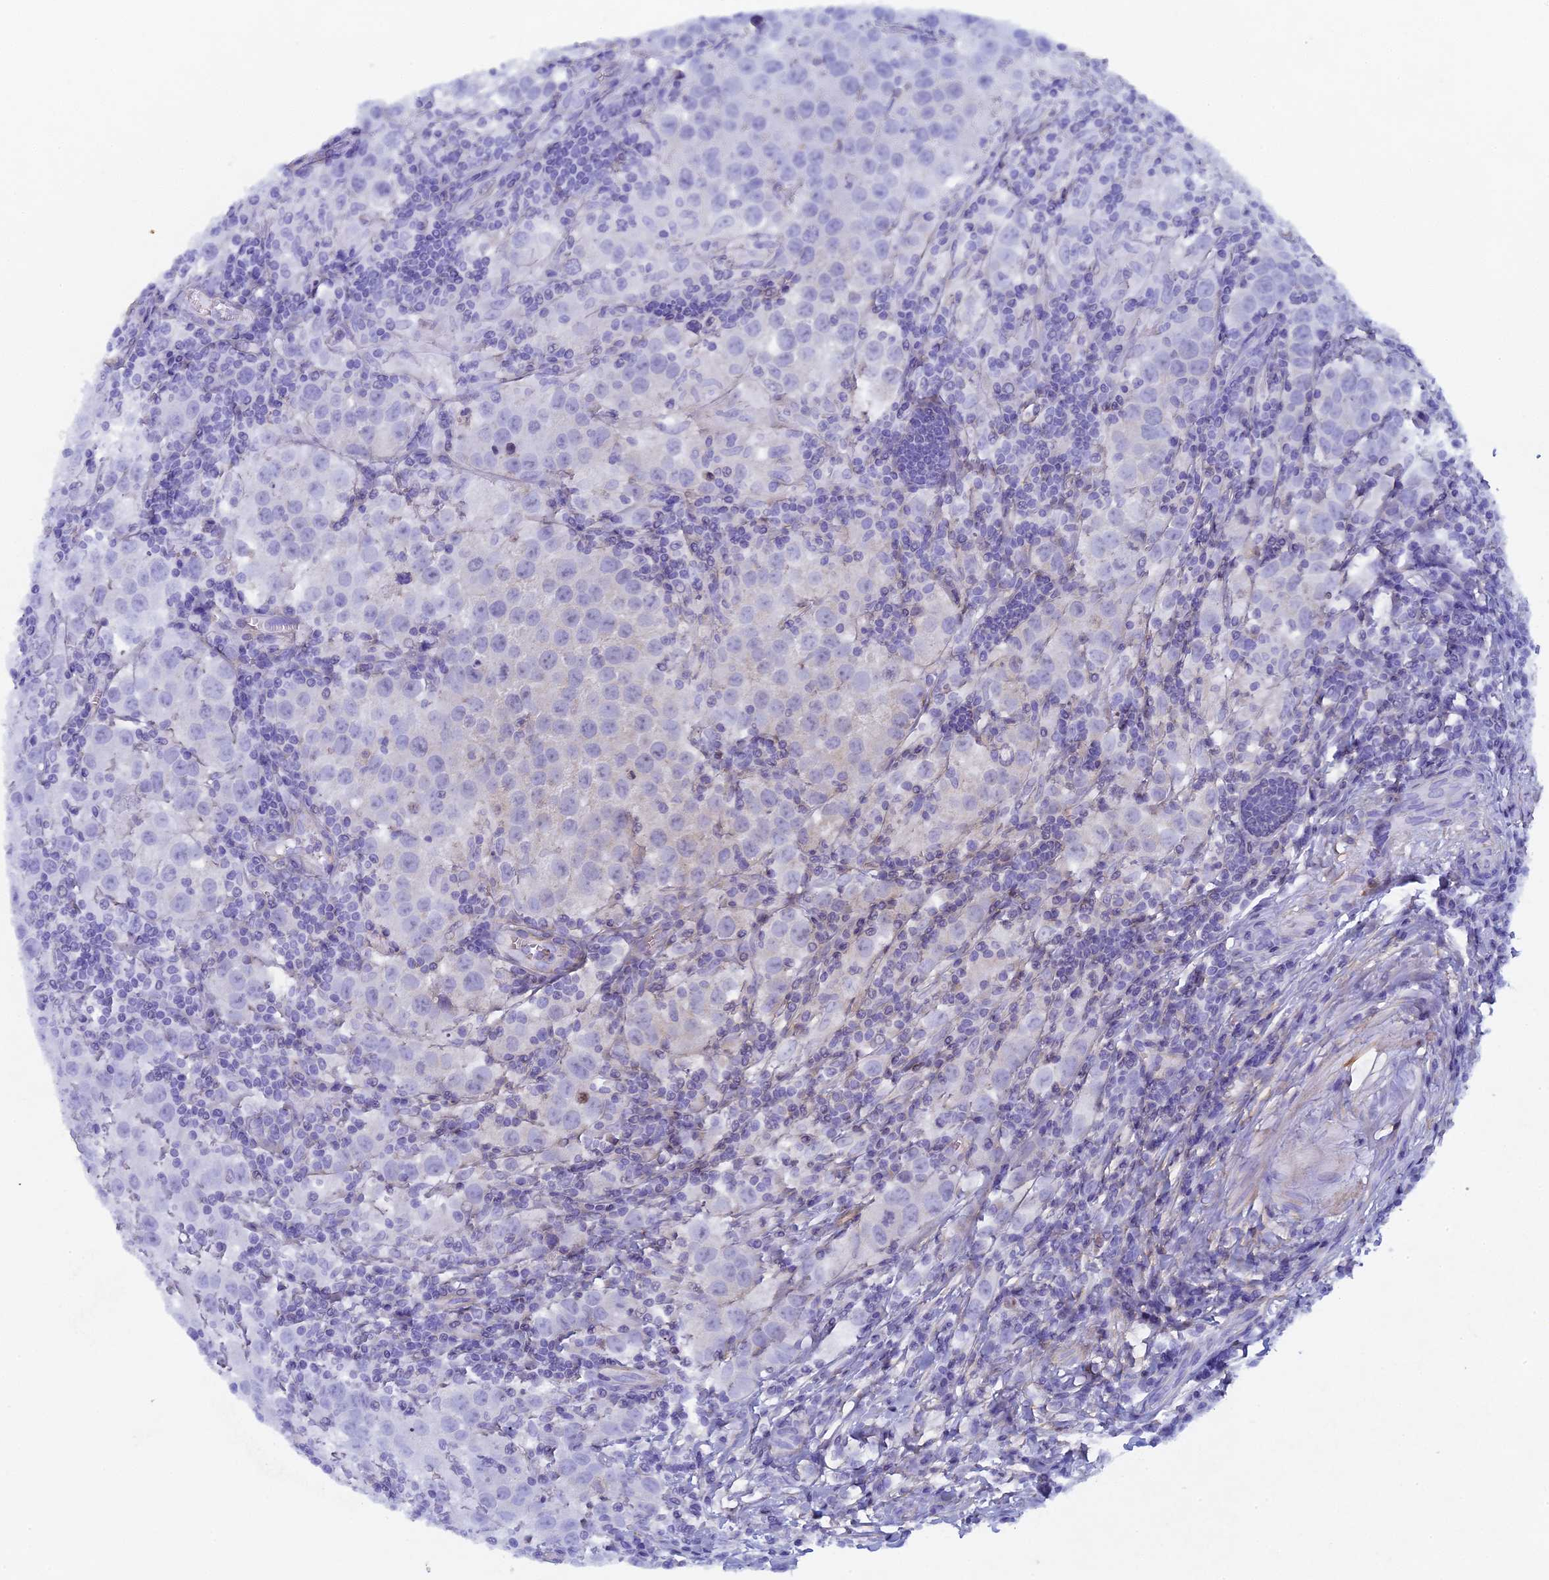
{"staining": {"intensity": "negative", "quantity": "none", "location": "none"}, "tissue": "testis cancer", "cell_type": "Tumor cells", "image_type": "cancer", "snomed": [{"axis": "morphology", "description": "Seminoma, NOS"}, {"axis": "morphology", "description": "Carcinoma, Embryonal, NOS"}, {"axis": "topography", "description": "Testis"}], "caption": "DAB (3,3'-diaminobenzidine) immunohistochemical staining of human embryonal carcinoma (testis) exhibits no significant staining in tumor cells.", "gene": "DIXDC1", "patient": {"sex": "male", "age": 43}}